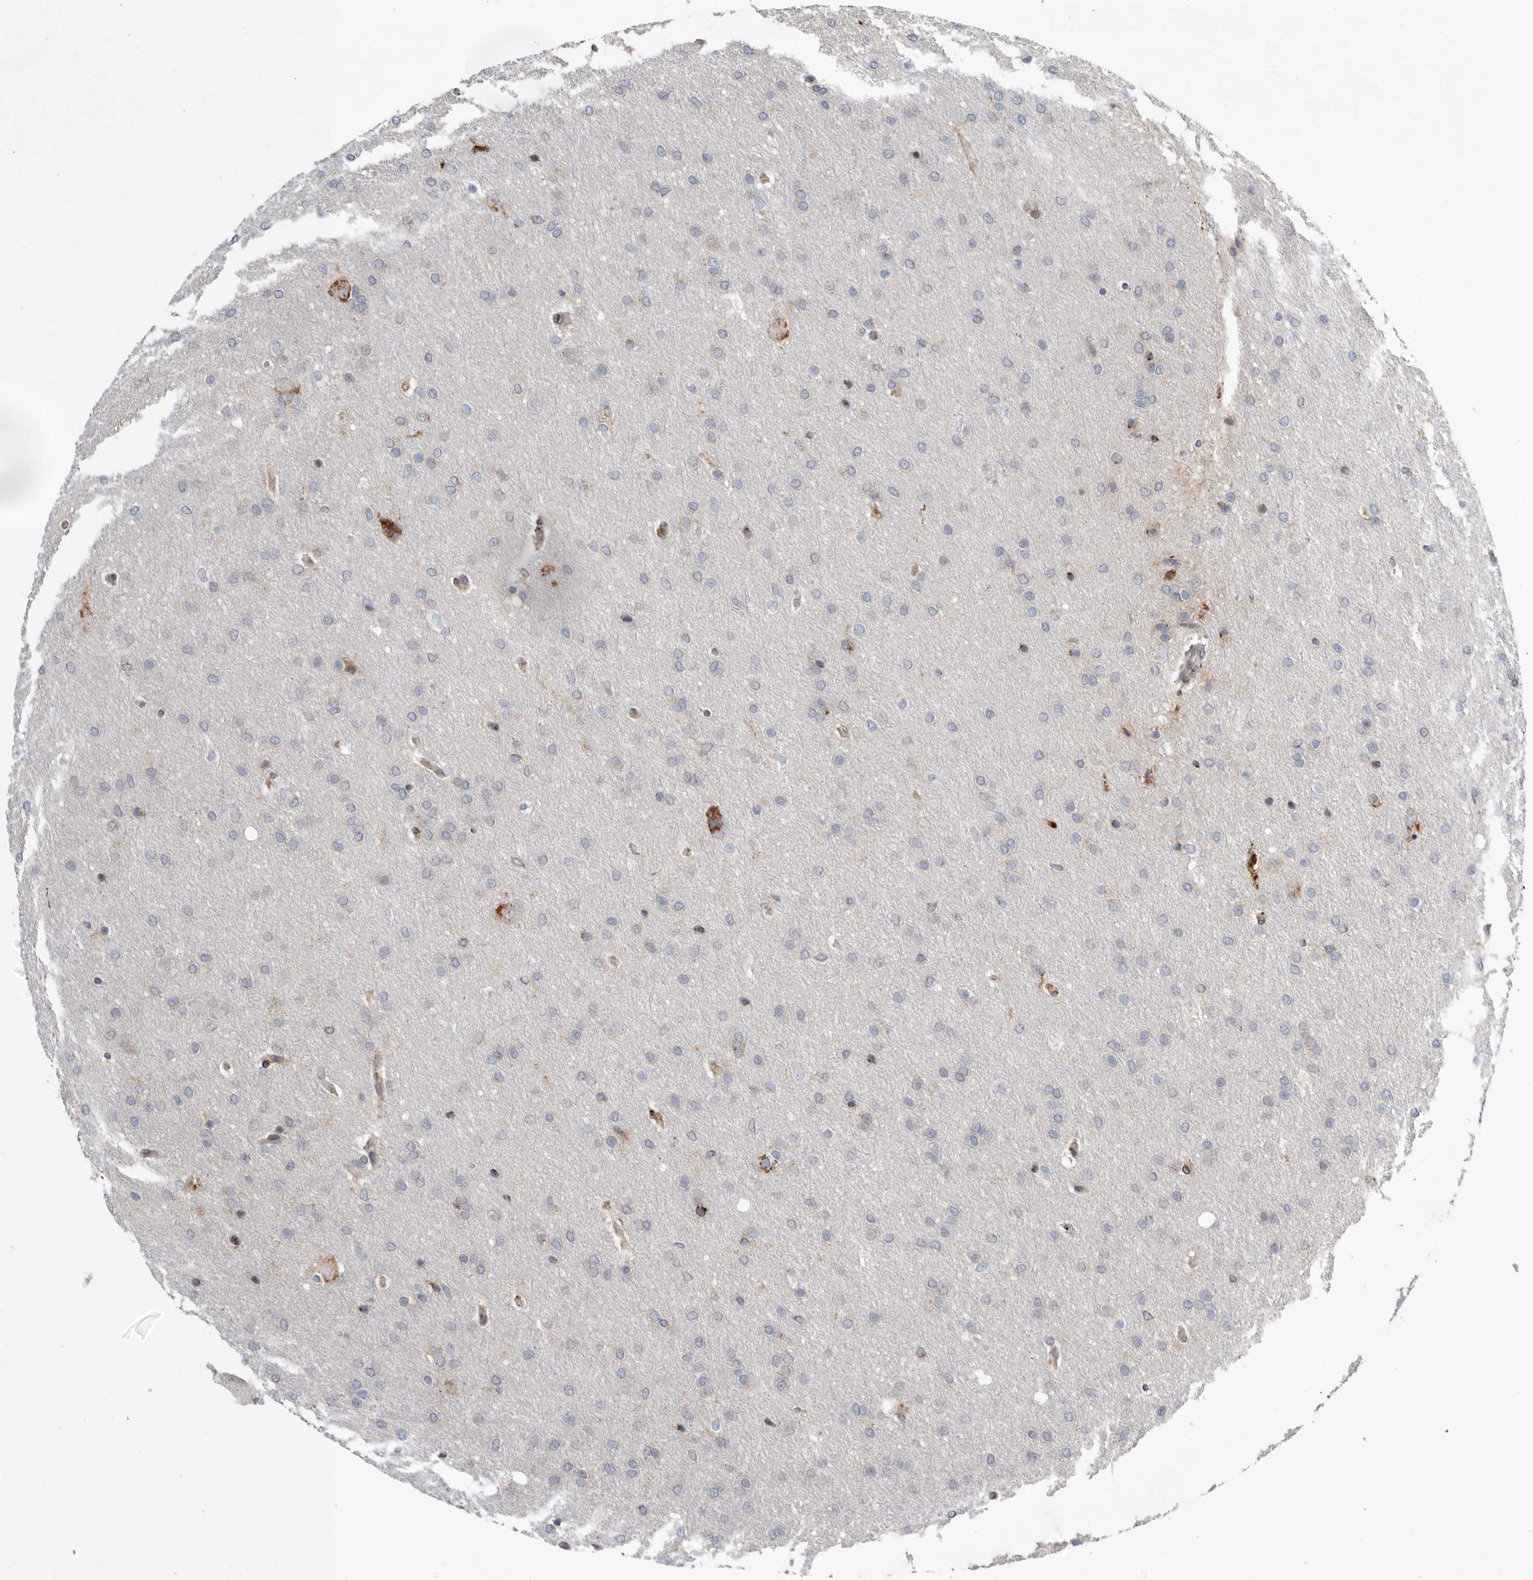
{"staining": {"intensity": "negative", "quantity": "none", "location": "none"}, "tissue": "glioma", "cell_type": "Tumor cells", "image_type": "cancer", "snomed": [{"axis": "morphology", "description": "Glioma, malignant, Low grade"}, {"axis": "topography", "description": "Brain"}], "caption": "There is no significant expression in tumor cells of glioma. Brightfield microscopy of IHC stained with DAB (brown) and hematoxylin (blue), captured at high magnification.", "gene": "GANAB", "patient": {"sex": "female", "age": 37}}